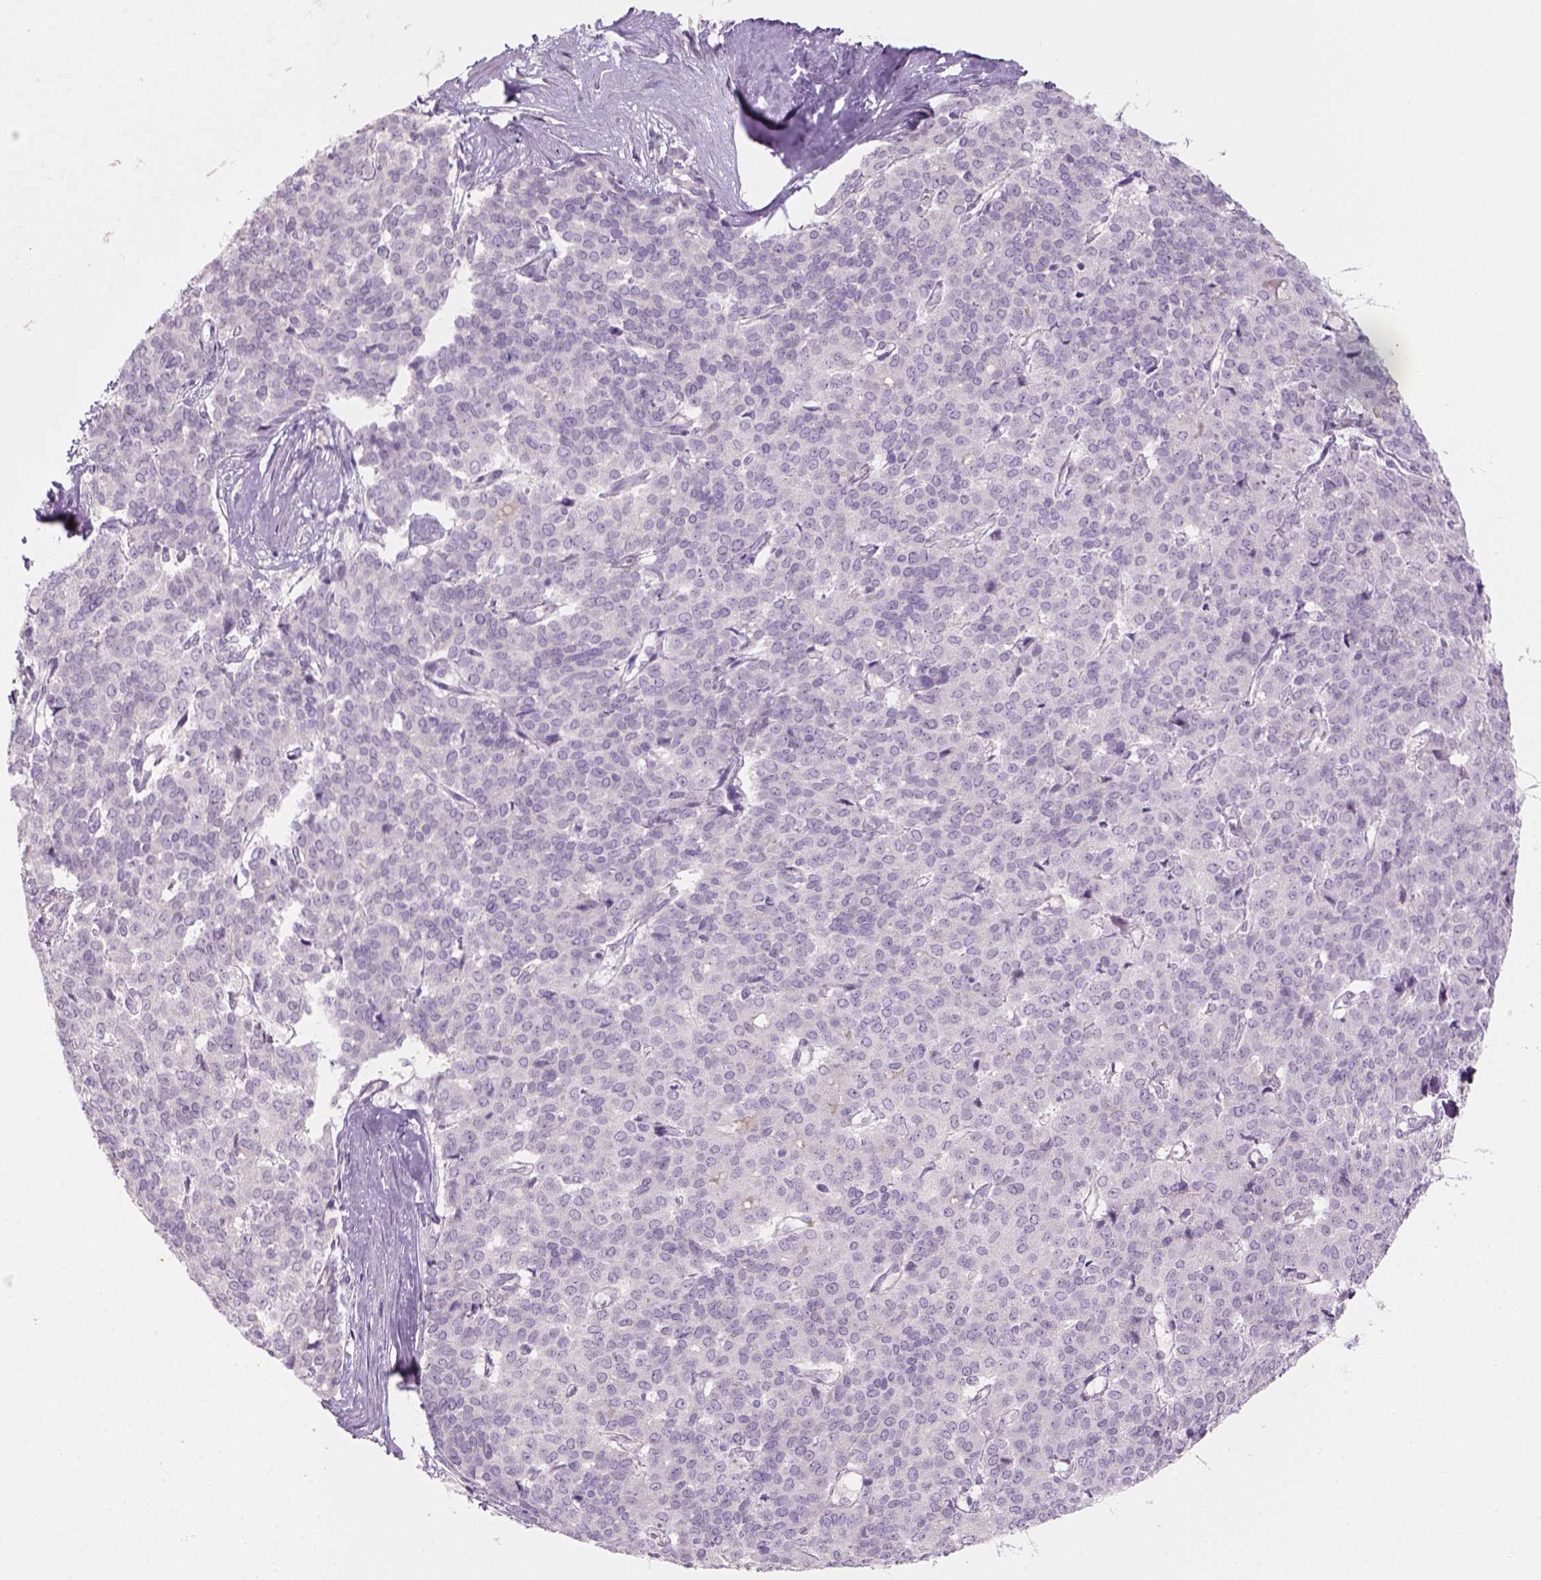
{"staining": {"intensity": "negative", "quantity": "none", "location": "none"}, "tissue": "liver cancer", "cell_type": "Tumor cells", "image_type": "cancer", "snomed": [{"axis": "morphology", "description": "Cholangiocarcinoma"}, {"axis": "topography", "description": "Liver"}], "caption": "A micrograph of liver cancer (cholangiocarcinoma) stained for a protein demonstrates no brown staining in tumor cells.", "gene": "KRT25", "patient": {"sex": "female", "age": 47}}